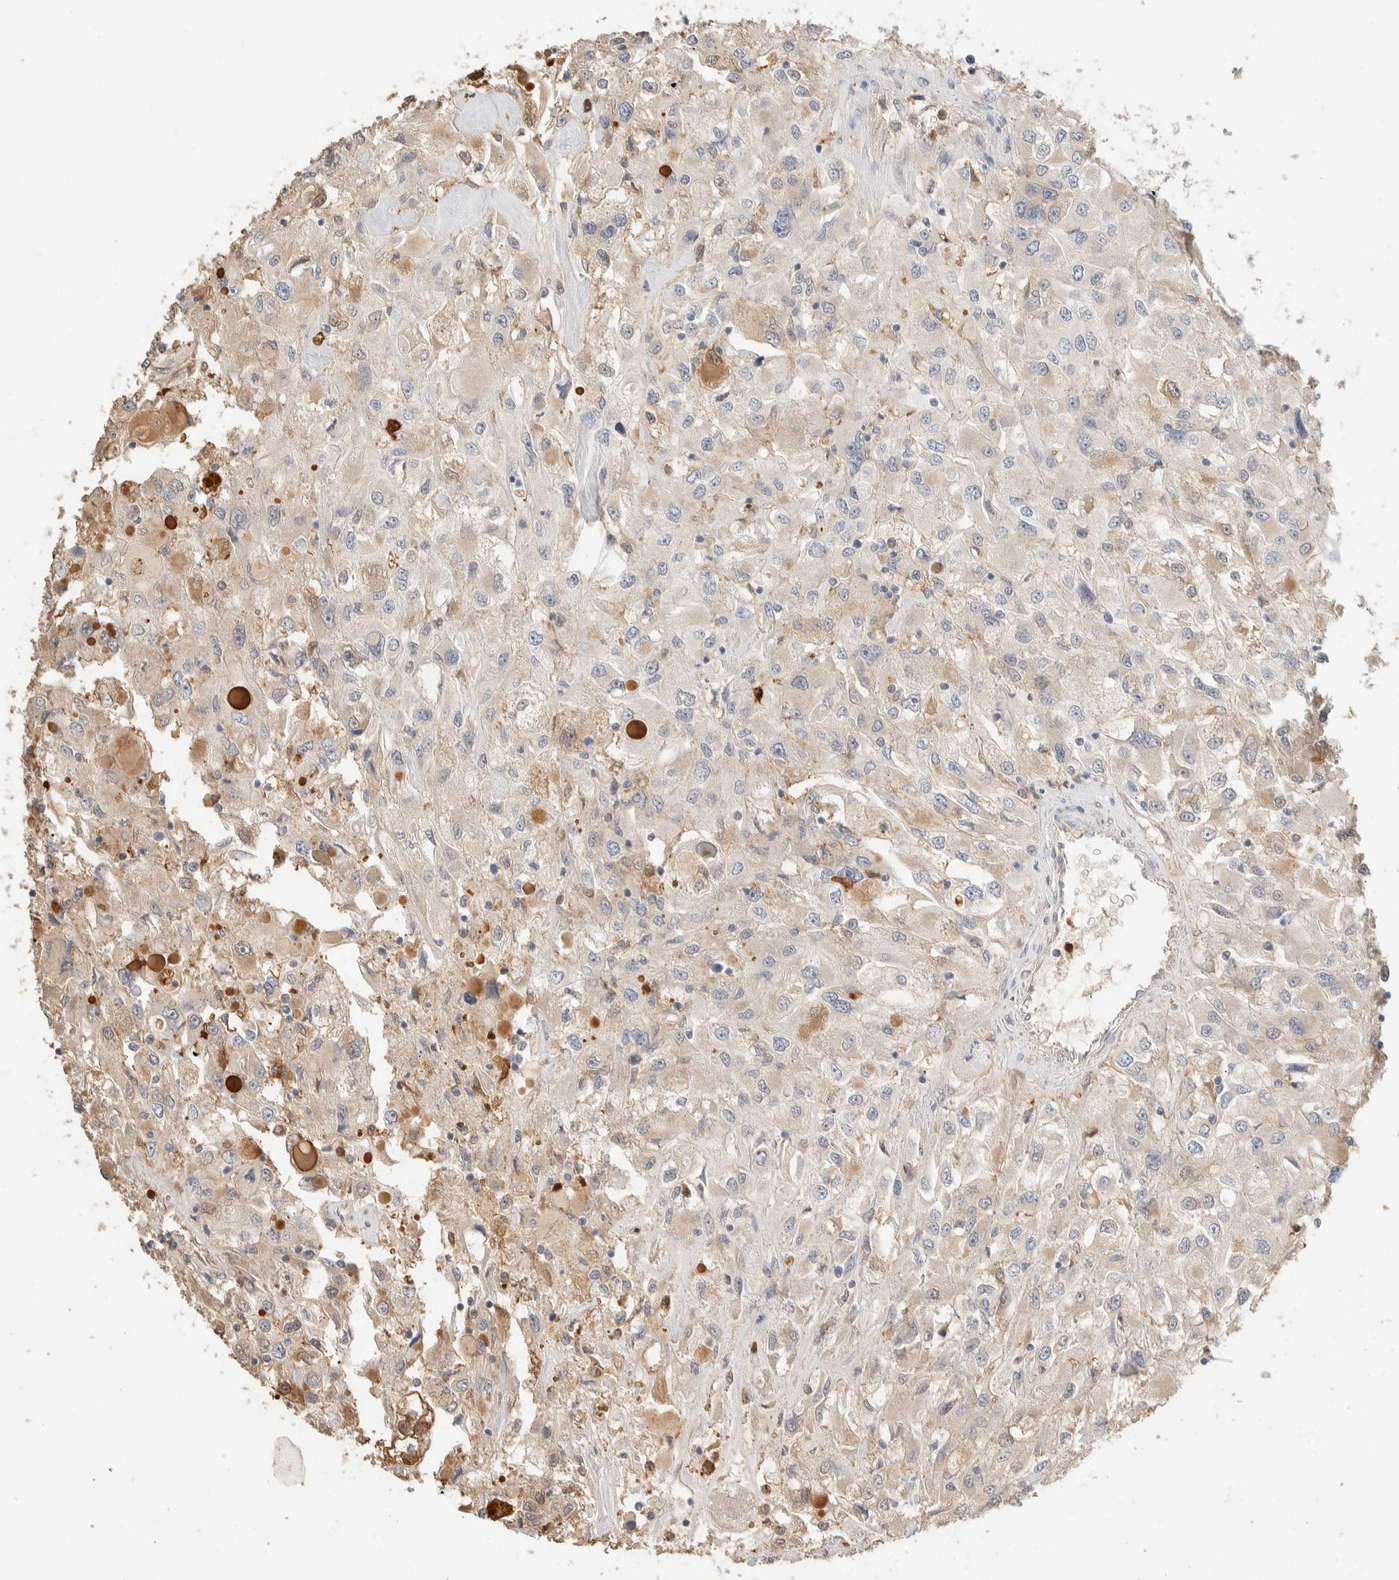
{"staining": {"intensity": "weak", "quantity": "25%-75%", "location": "cytoplasmic/membranous"}, "tissue": "renal cancer", "cell_type": "Tumor cells", "image_type": "cancer", "snomed": [{"axis": "morphology", "description": "Adenocarcinoma, NOS"}, {"axis": "topography", "description": "Kidney"}], "caption": "There is low levels of weak cytoplasmic/membranous expression in tumor cells of adenocarcinoma (renal), as demonstrated by immunohistochemical staining (brown color).", "gene": "SETD4", "patient": {"sex": "female", "age": 52}}